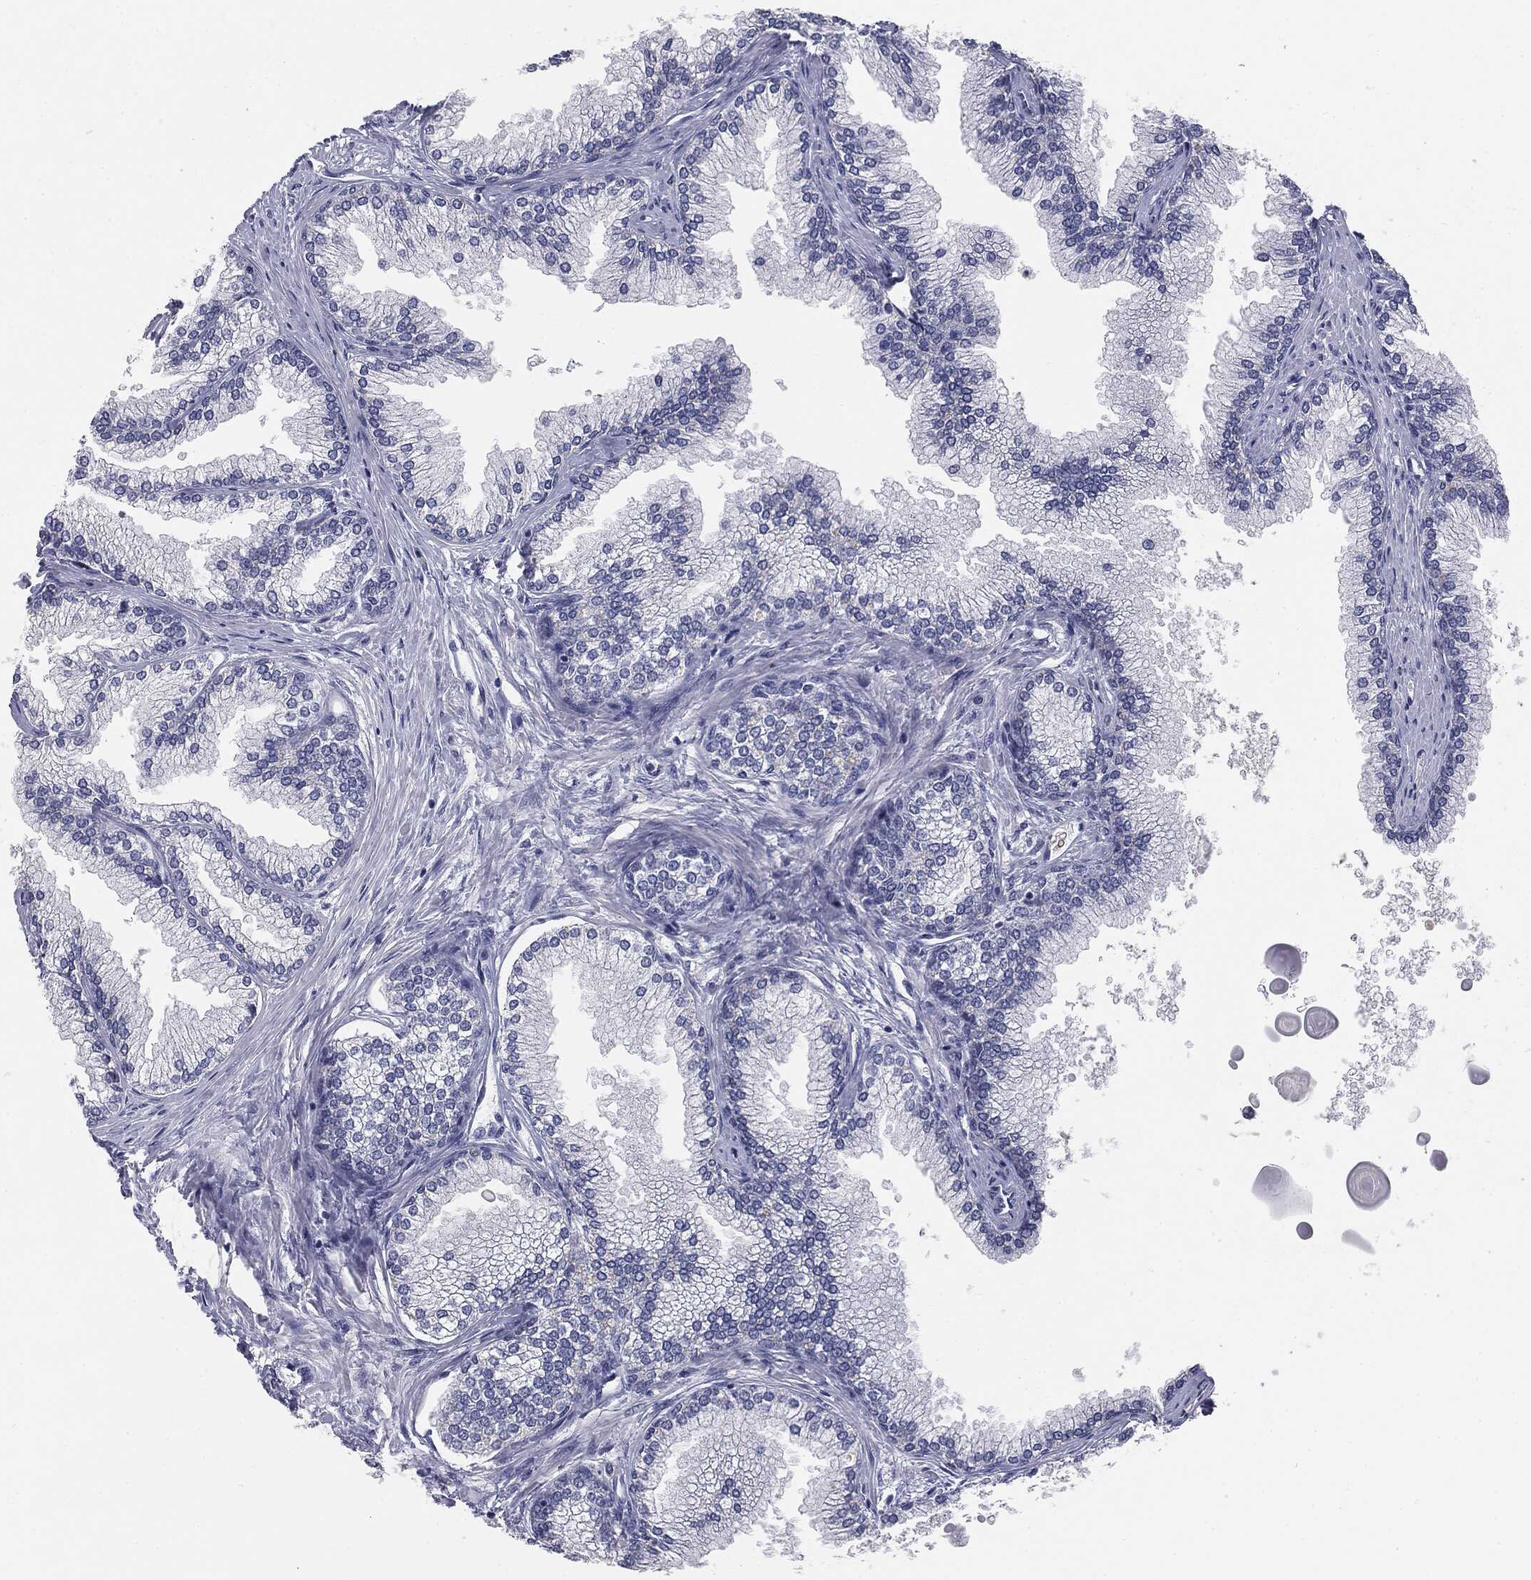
{"staining": {"intensity": "negative", "quantity": "none", "location": "none"}, "tissue": "prostate", "cell_type": "Glandular cells", "image_type": "normal", "snomed": [{"axis": "morphology", "description": "Normal tissue, NOS"}, {"axis": "topography", "description": "Prostate"}], "caption": "DAB immunohistochemical staining of benign prostate shows no significant expression in glandular cells.", "gene": "MUC1", "patient": {"sex": "male", "age": 72}}